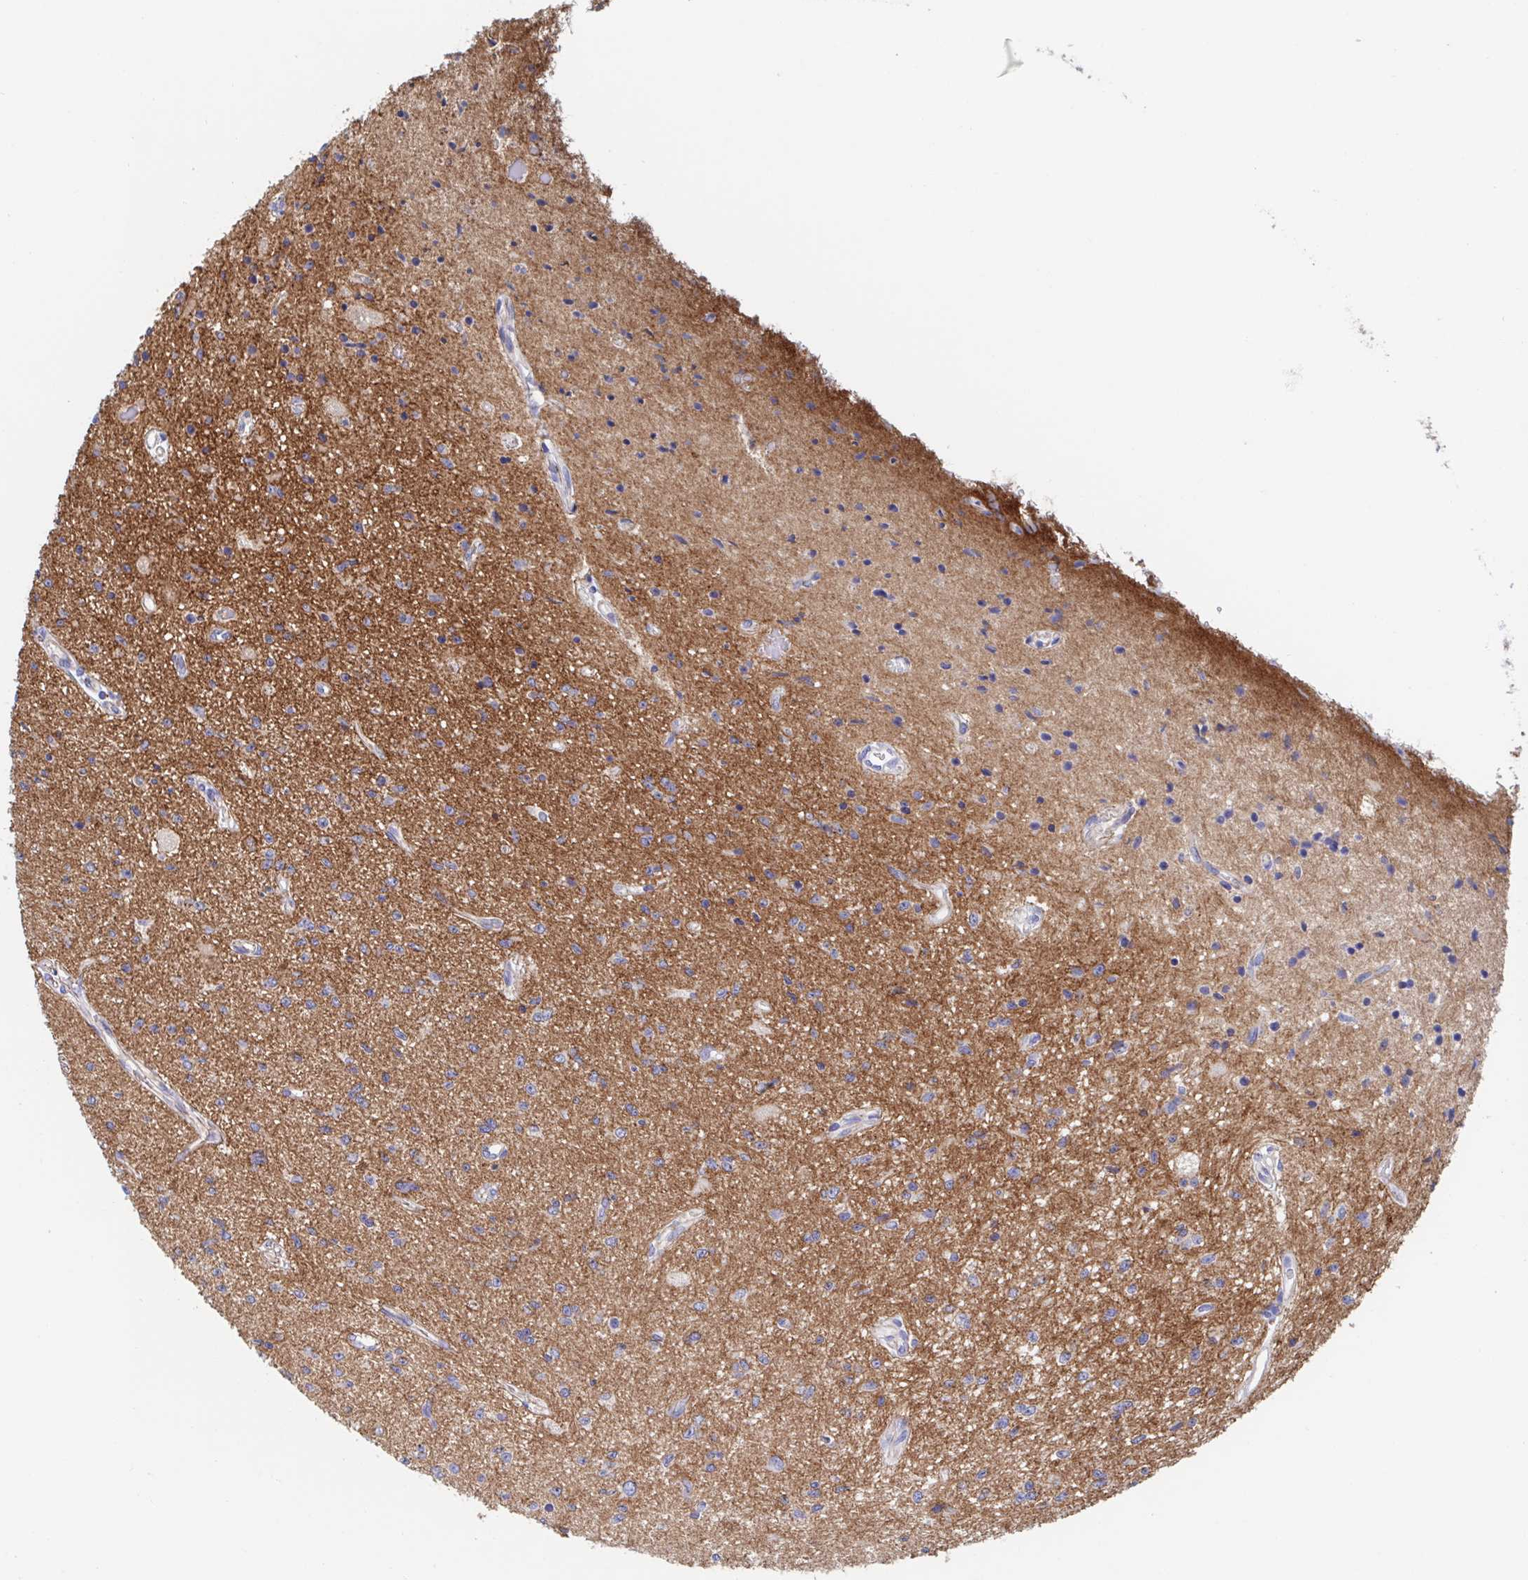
{"staining": {"intensity": "negative", "quantity": "none", "location": "none"}, "tissue": "glioma", "cell_type": "Tumor cells", "image_type": "cancer", "snomed": [{"axis": "morphology", "description": "Glioma, malignant, Low grade"}, {"axis": "topography", "description": "Cerebellum"}], "caption": "An image of low-grade glioma (malignant) stained for a protein shows no brown staining in tumor cells.", "gene": "CDH2", "patient": {"sex": "female", "age": 14}}